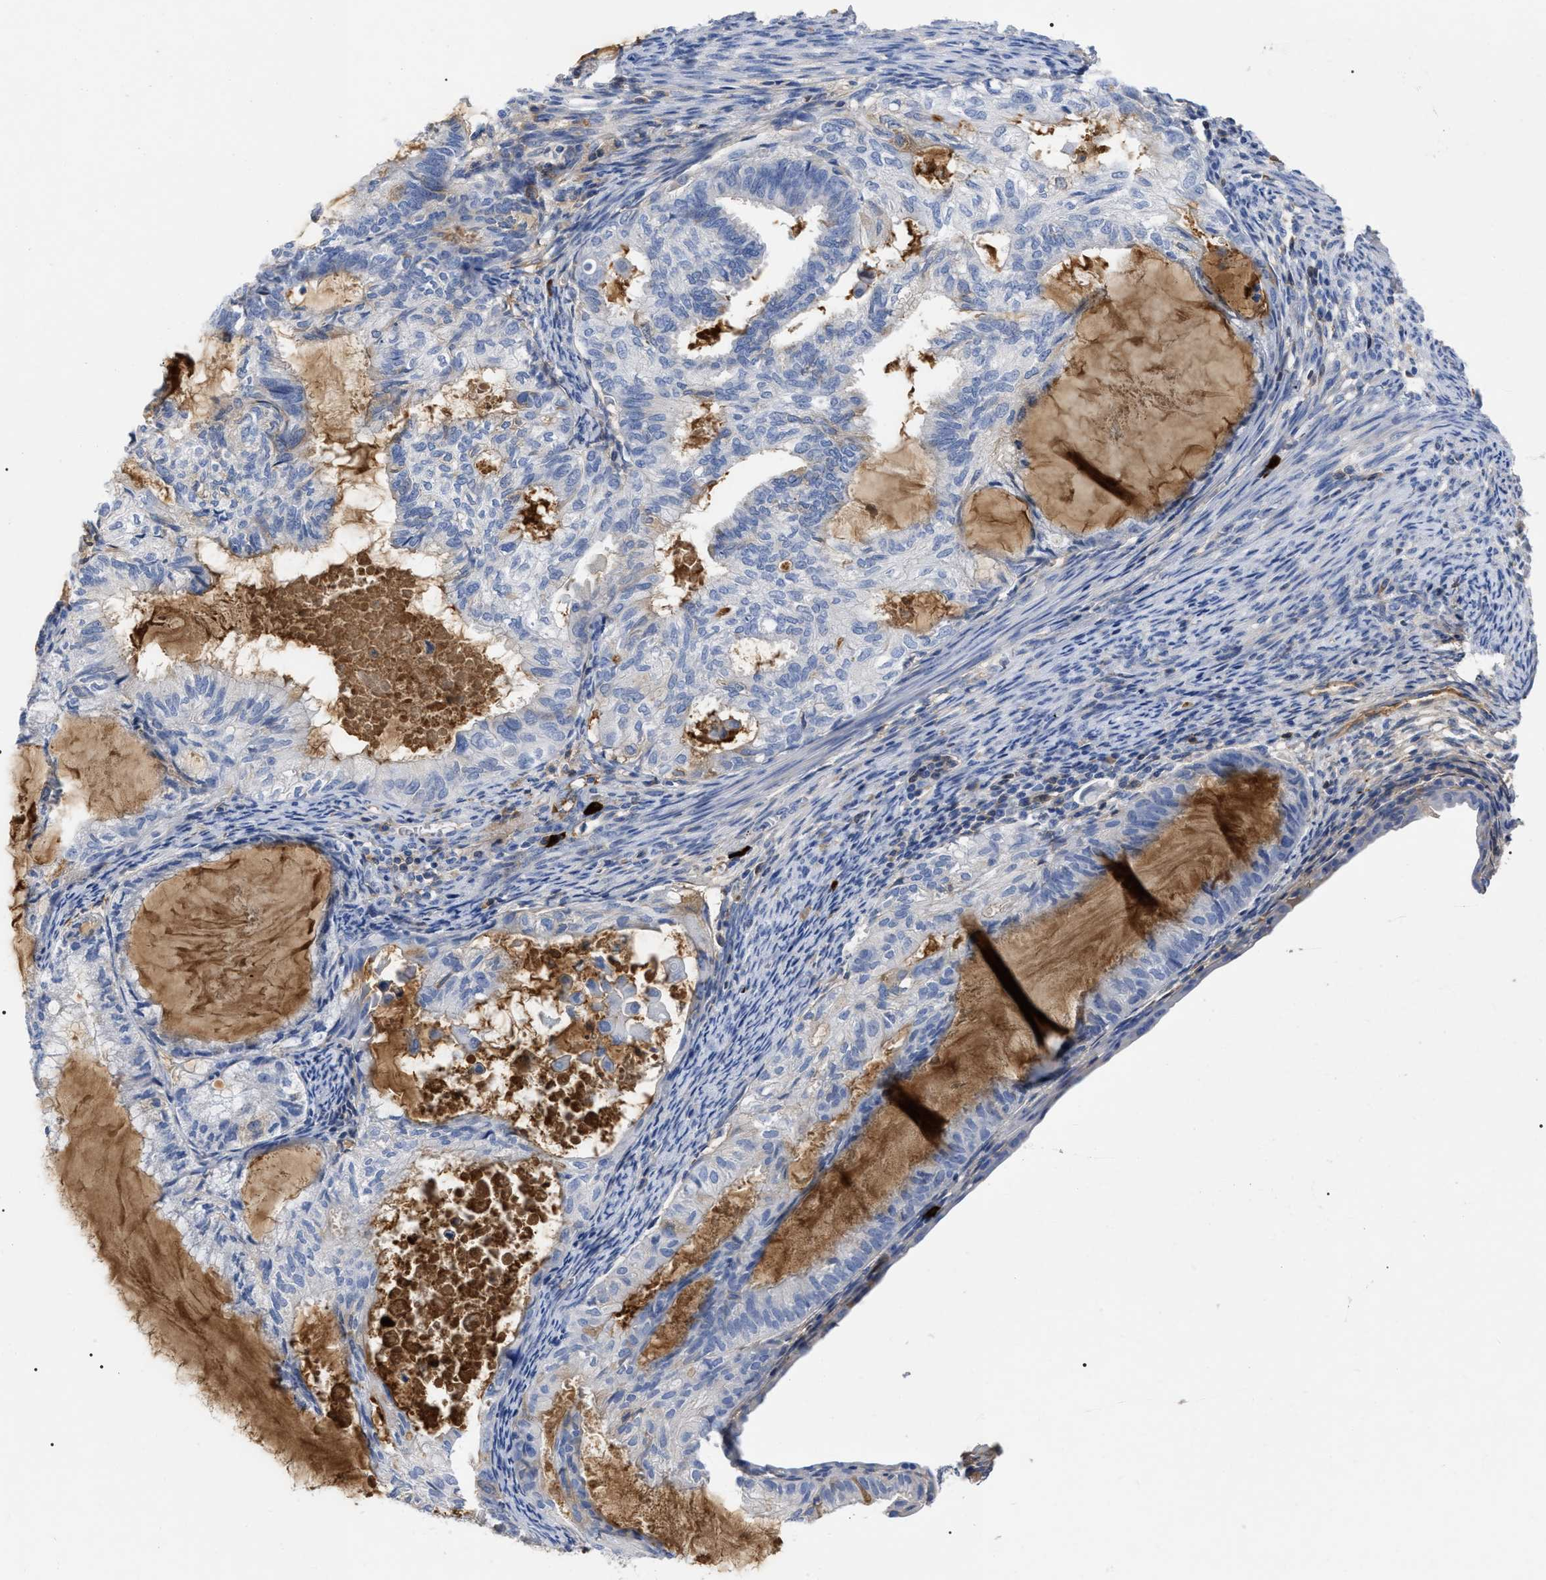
{"staining": {"intensity": "negative", "quantity": "none", "location": "none"}, "tissue": "cervical cancer", "cell_type": "Tumor cells", "image_type": "cancer", "snomed": [{"axis": "morphology", "description": "Normal tissue, NOS"}, {"axis": "morphology", "description": "Adenocarcinoma, NOS"}, {"axis": "topography", "description": "Cervix"}, {"axis": "topography", "description": "Endometrium"}], "caption": "The IHC histopathology image has no significant expression in tumor cells of adenocarcinoma (cervical) tissue.", "gene": "IGHV5-51", "patient": {"sex": "female", "age": 86}}